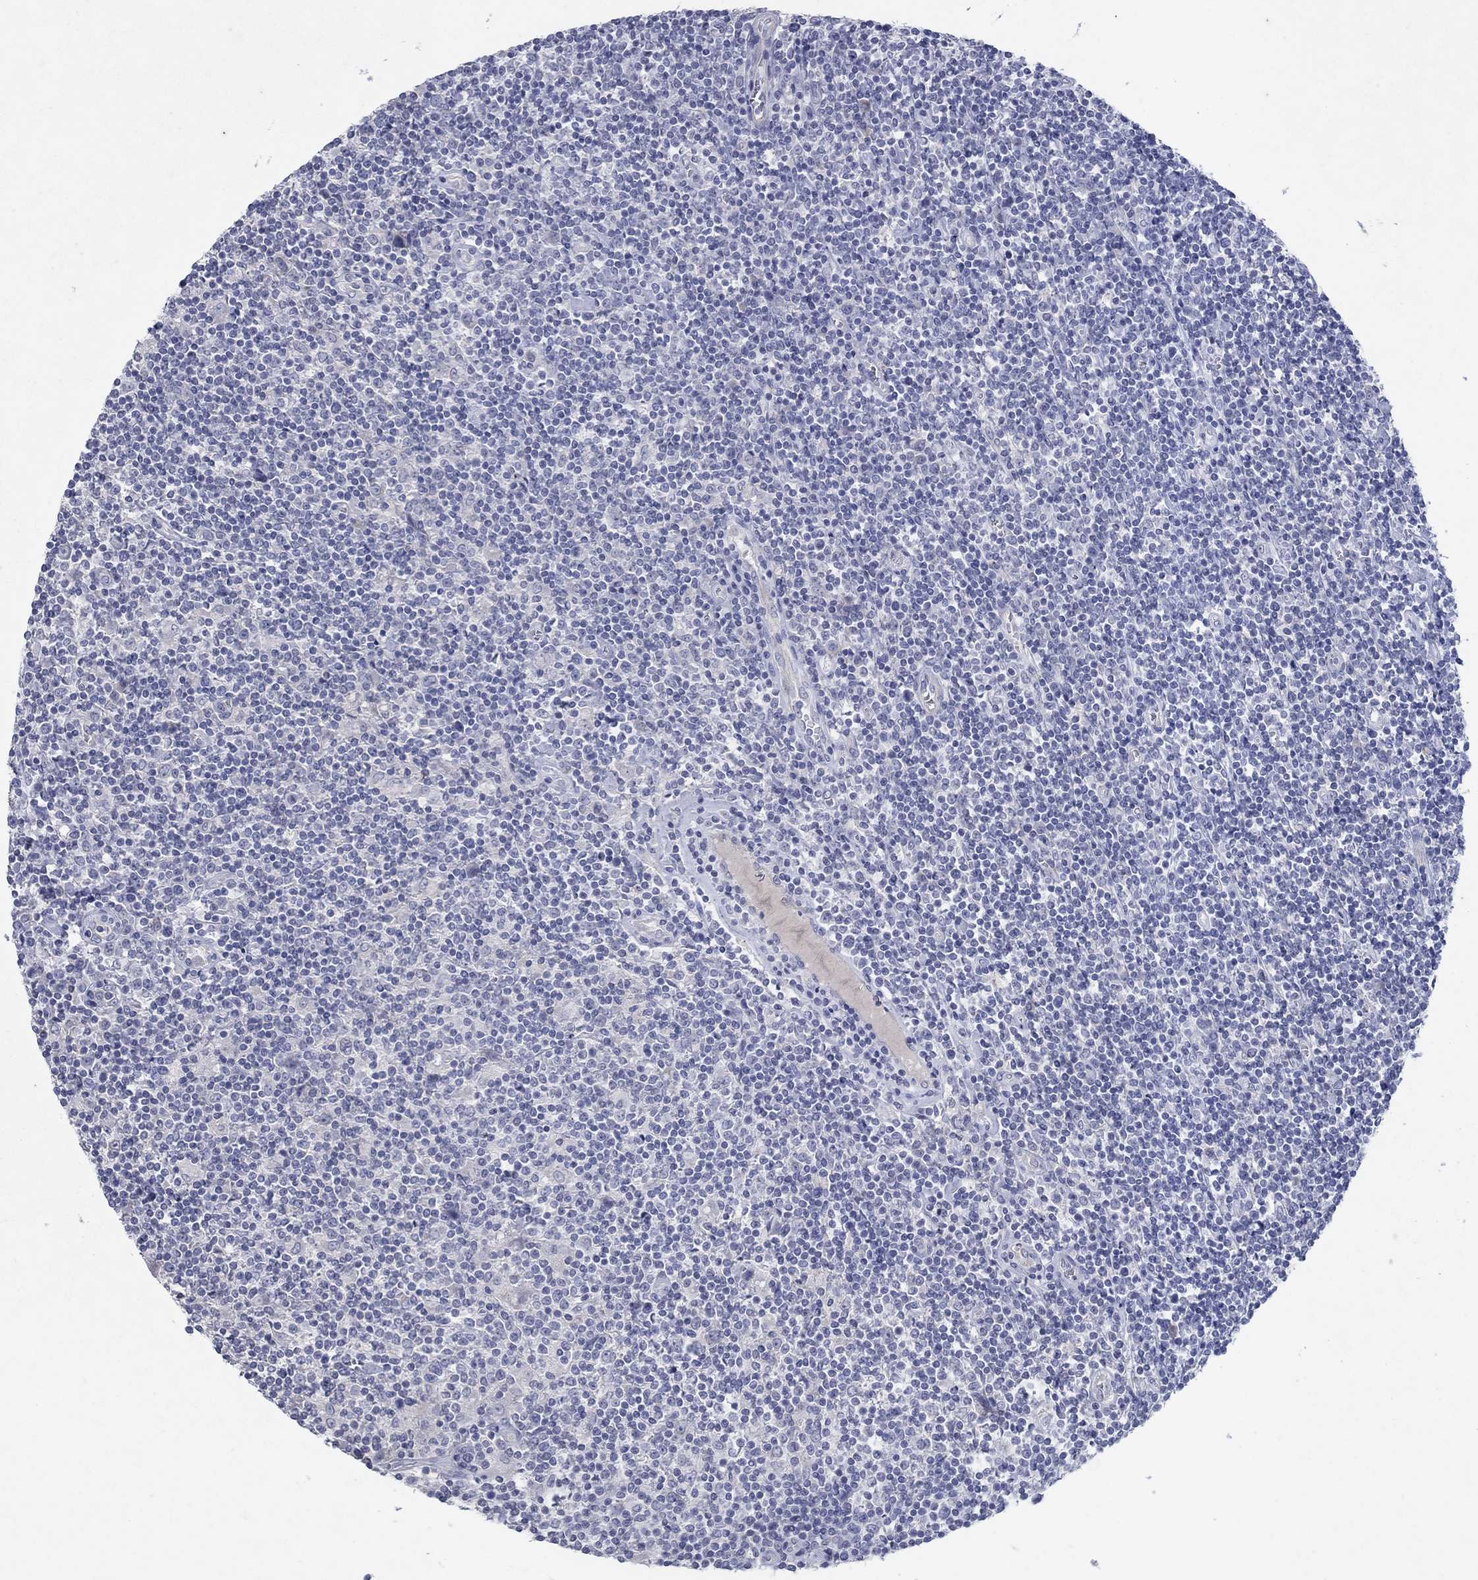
{"staining": {"intensity": "negative", "quantity": "none", "location": "none"}, "tissue": "lymphoma", "cell_type": "Tumor cells", "image_type": "cancer", "snomed": [{"axis": "morphology", "description": "Hodgkin's disease, NOS"}, {"axis": "topography", "description": "Lymph node"}], "caption": "This is an IHC image of Hodgkin's disease. There is no staining in tumor cells.", "gene": "KRT40", "patient": {"sex": "male", "age": 40}}